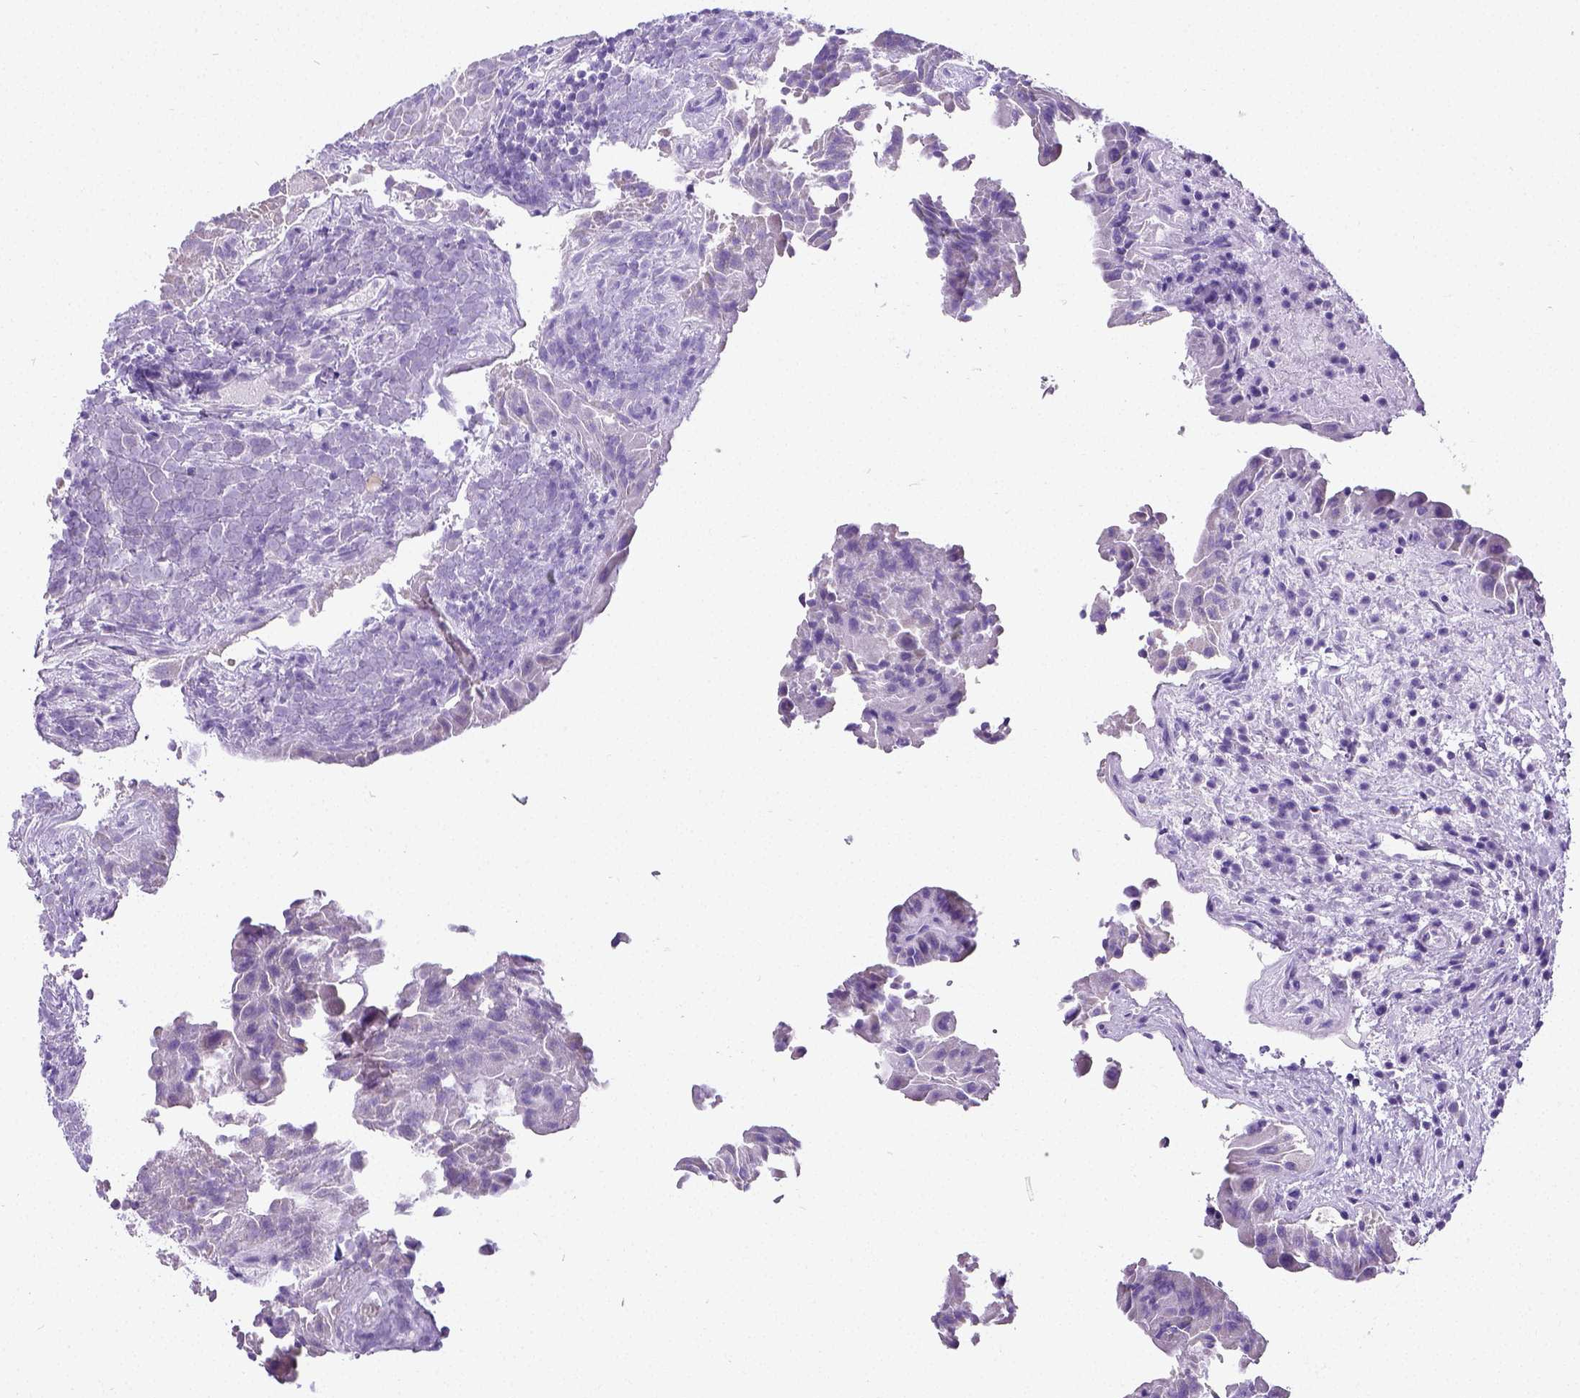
{"staining": {"intensity": "negative", "quantity": "none", "location": "none"}, "tissue": "thyroid cancer", "cell_type": "Tumor cells", "image_type": "cancer", "snomed": [{"axis": "morphology", "description": "Papillary adenocarcinoma, NOS"}, {"axis": "topography", "description": "Thyroid gland"}], "caption": "Immunohistochemistry photomicrograph of neoplastic tissue: human thyroid cancer (papillary adenocarcinoma) stained with DAB (3,3'-diaminobenzidine) shows no significant protein staining in tumor cells. (DAB immunohistochemistry (IHC), high magnification).", "gene": "SATB2", "patient": {"sex": "female", "age": 37}}